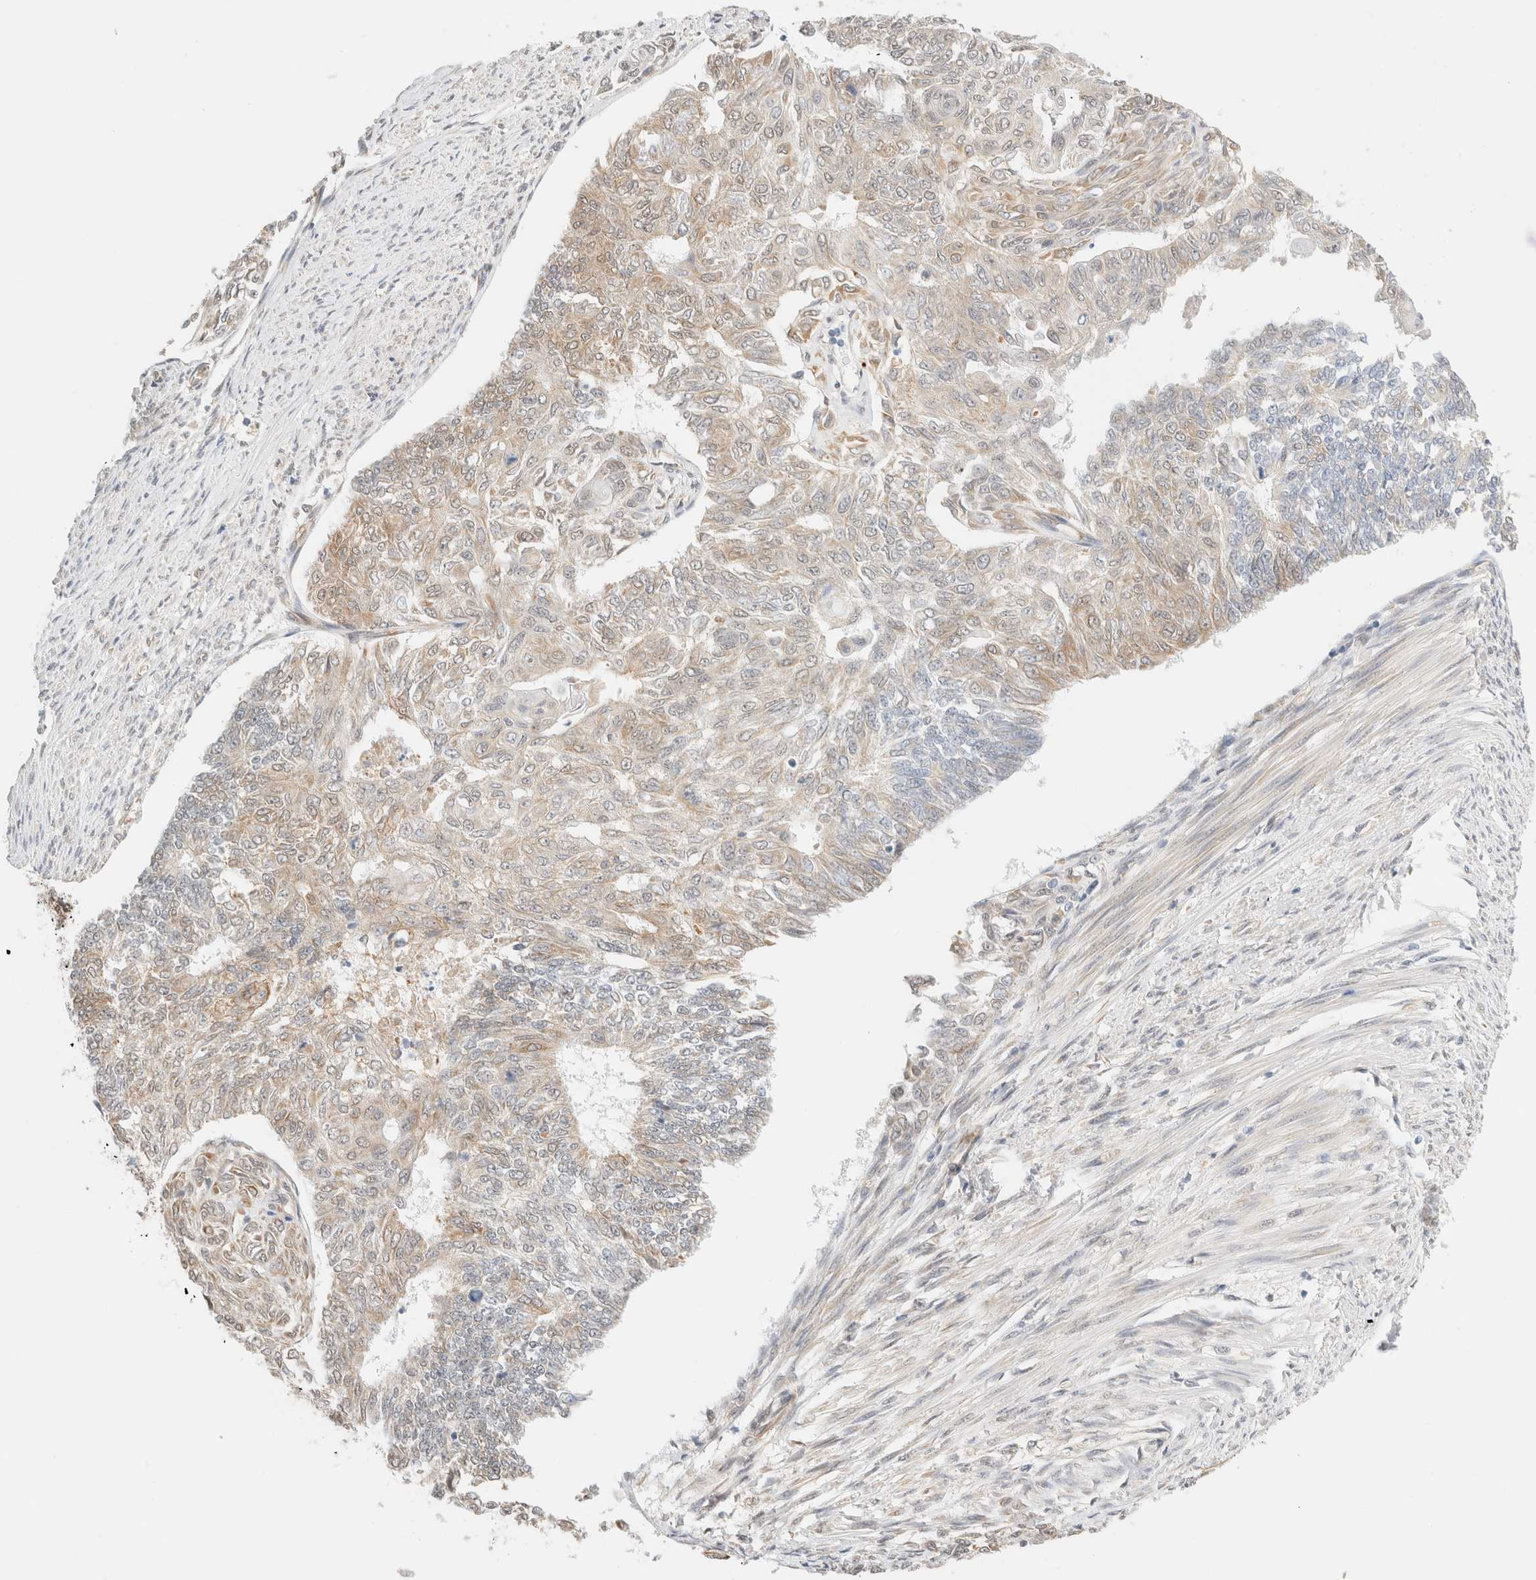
{"staining": {"intensity": "weak", "quantity": "25%-75%", "location": "cytoplasmic/membranous"}, "tissue": "endometrial cancer", "cell_type": "Tumor cells", "image_type": "cancer", "snomed": [{"axis": "morphology", "description": "Adenocarcinoma, NOS"}, {"axis": "topography", "description": "Endometrium"}], "caption": "This is an image of immunohistochemistry (IHC) staining of endometrial adenocarcinoma, which shows weak staining in the cytoplasmic/membranous of tumor cells.", "gene": "SYVN1", "patient": {"sex": "female", "age": 32}}